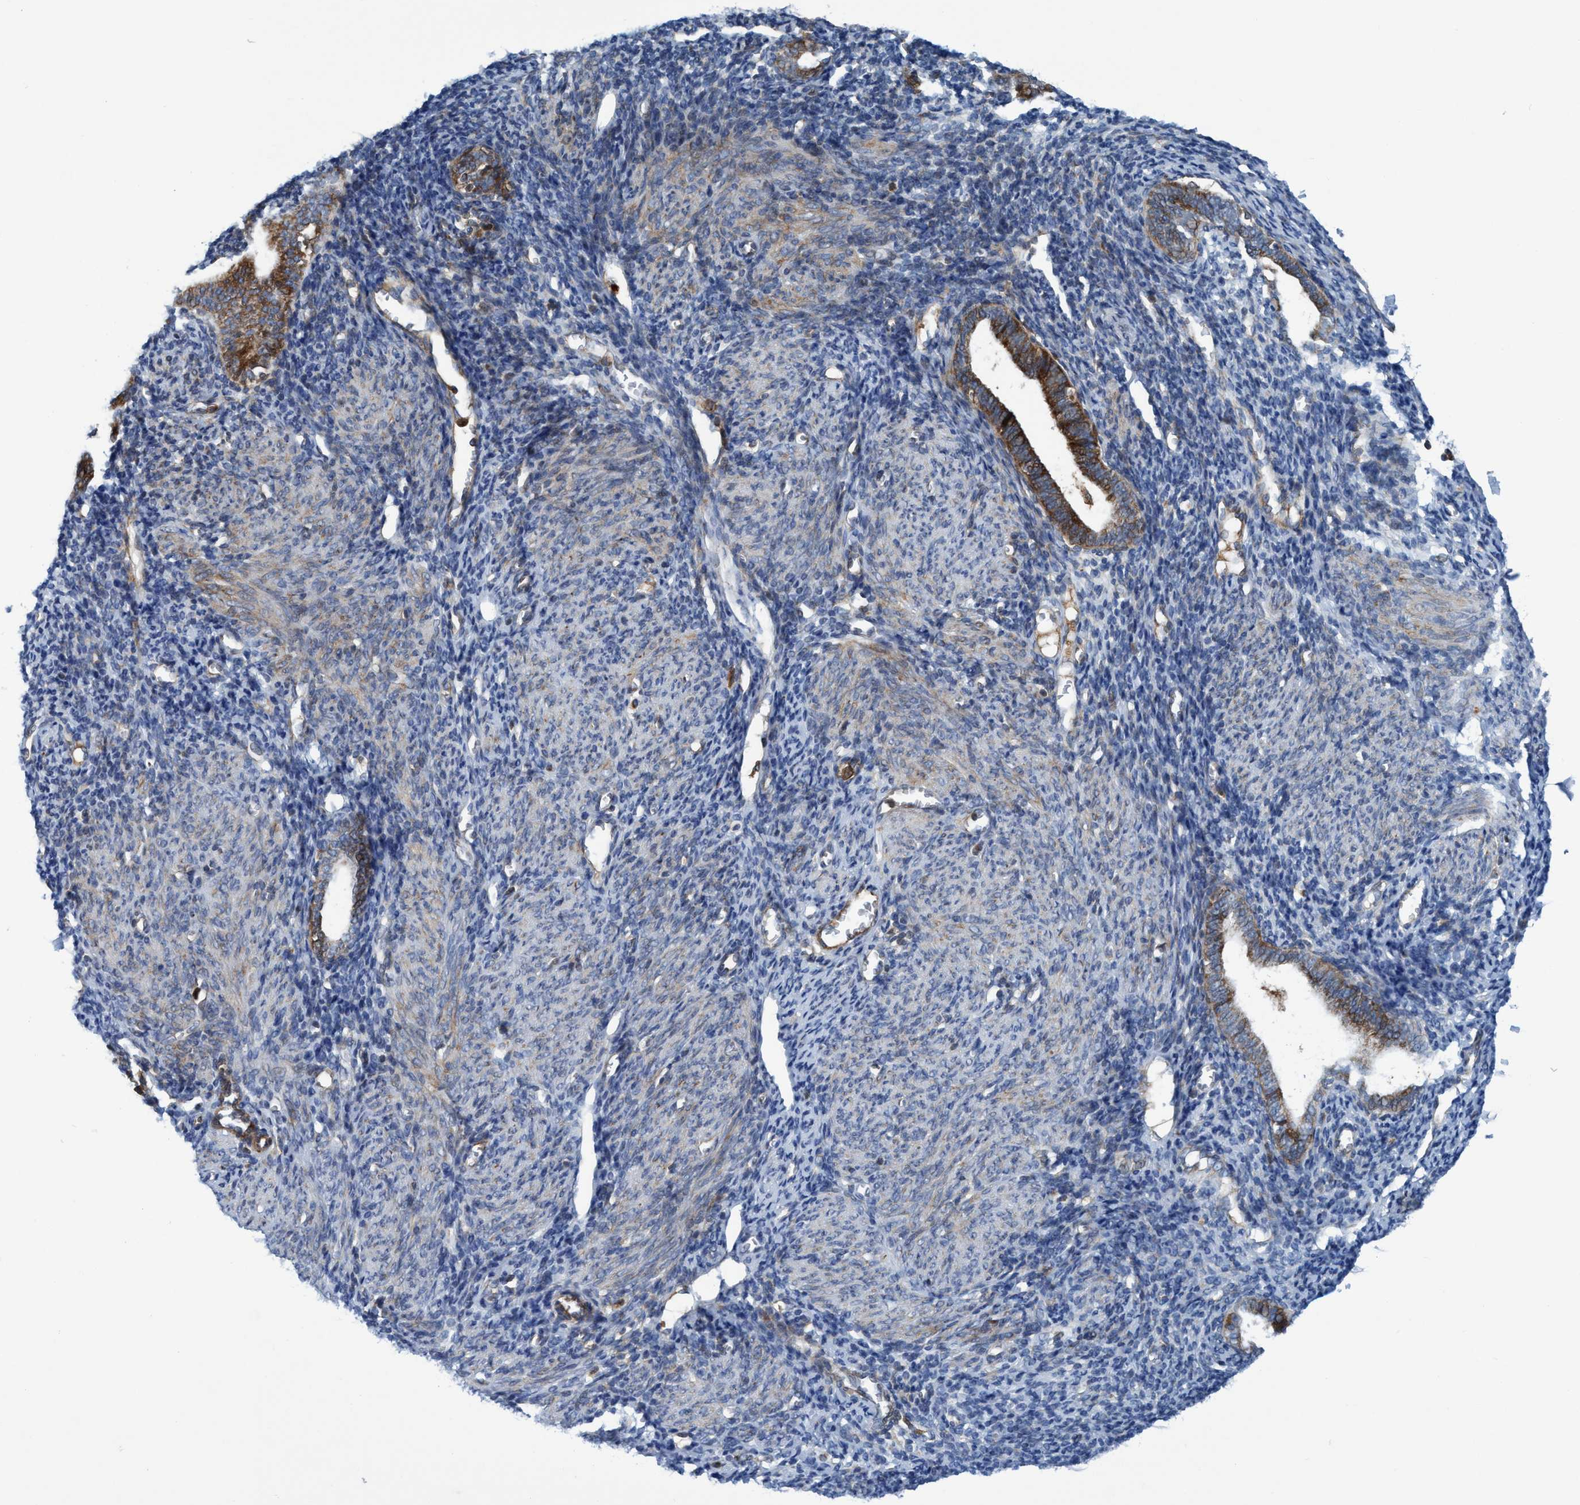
{"staining": {"intensity": "moderate", "quantity": "25%-75%", "location": "cytoplasmic/membranous"}, "tissue": "endometrium", "cell_type": "Cells in endometrial stroma", "image_type": "normal", "snomed": [{"axis": "morphology", "description": "Normal tissue, NOS"}, {"axis": "morphology", "description": "Adenocarcinoma, NOS"}, {"axis": "topography", "description": "Endometrium"}], "caption": "About 25%-75% of cells in endometrial stroma in unremarkable human endometrium demonstrate moderate cytoplasmic/membranous protein expression as visualized by brown immunohistochemical staining.", "gene": "SLC16A3", "patient": {"sex": "female", "age": 57}}